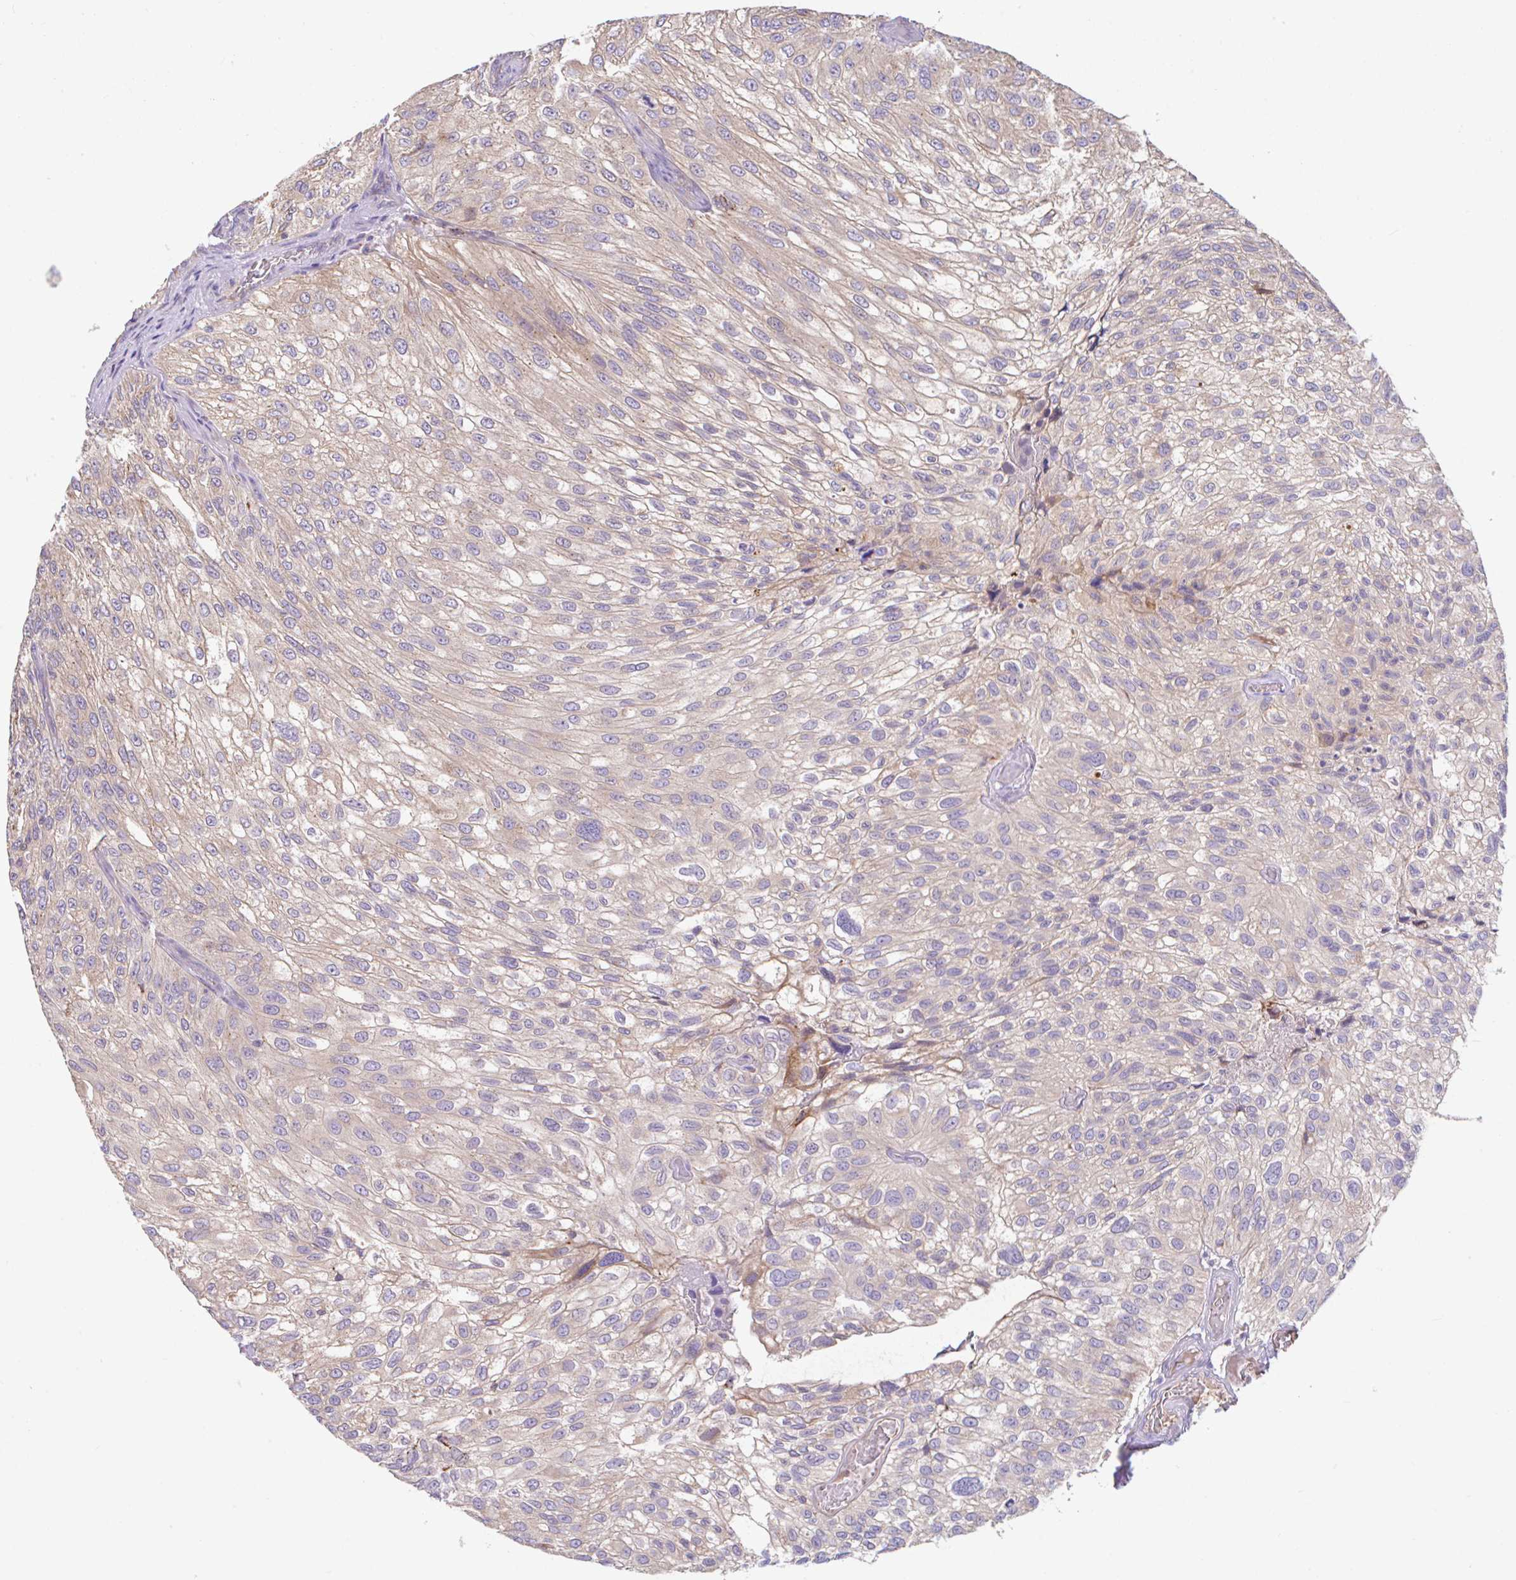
{"staining": {"intensity": "weak", "quantity": "<25%", "location": "cytoplasmic/membranous"}, "tissue": "urothelial cancer", "cell_type": "Tumor cells", "image_type": "cancer", "snomed": [{"axis": "morphology", "description": "Urothelial carcinoma, NOS"}, {"axis": "topography", "description": "Urinary bladder"}], "caption": "Immunohistochemistry (IHC) histopathology image of human transitional cell carcinoma stained for a protein (brown), which exhibits no expression in tumor cells.", "gene": "RALBP1", "patient": {"sex": "male", "age": 87}}